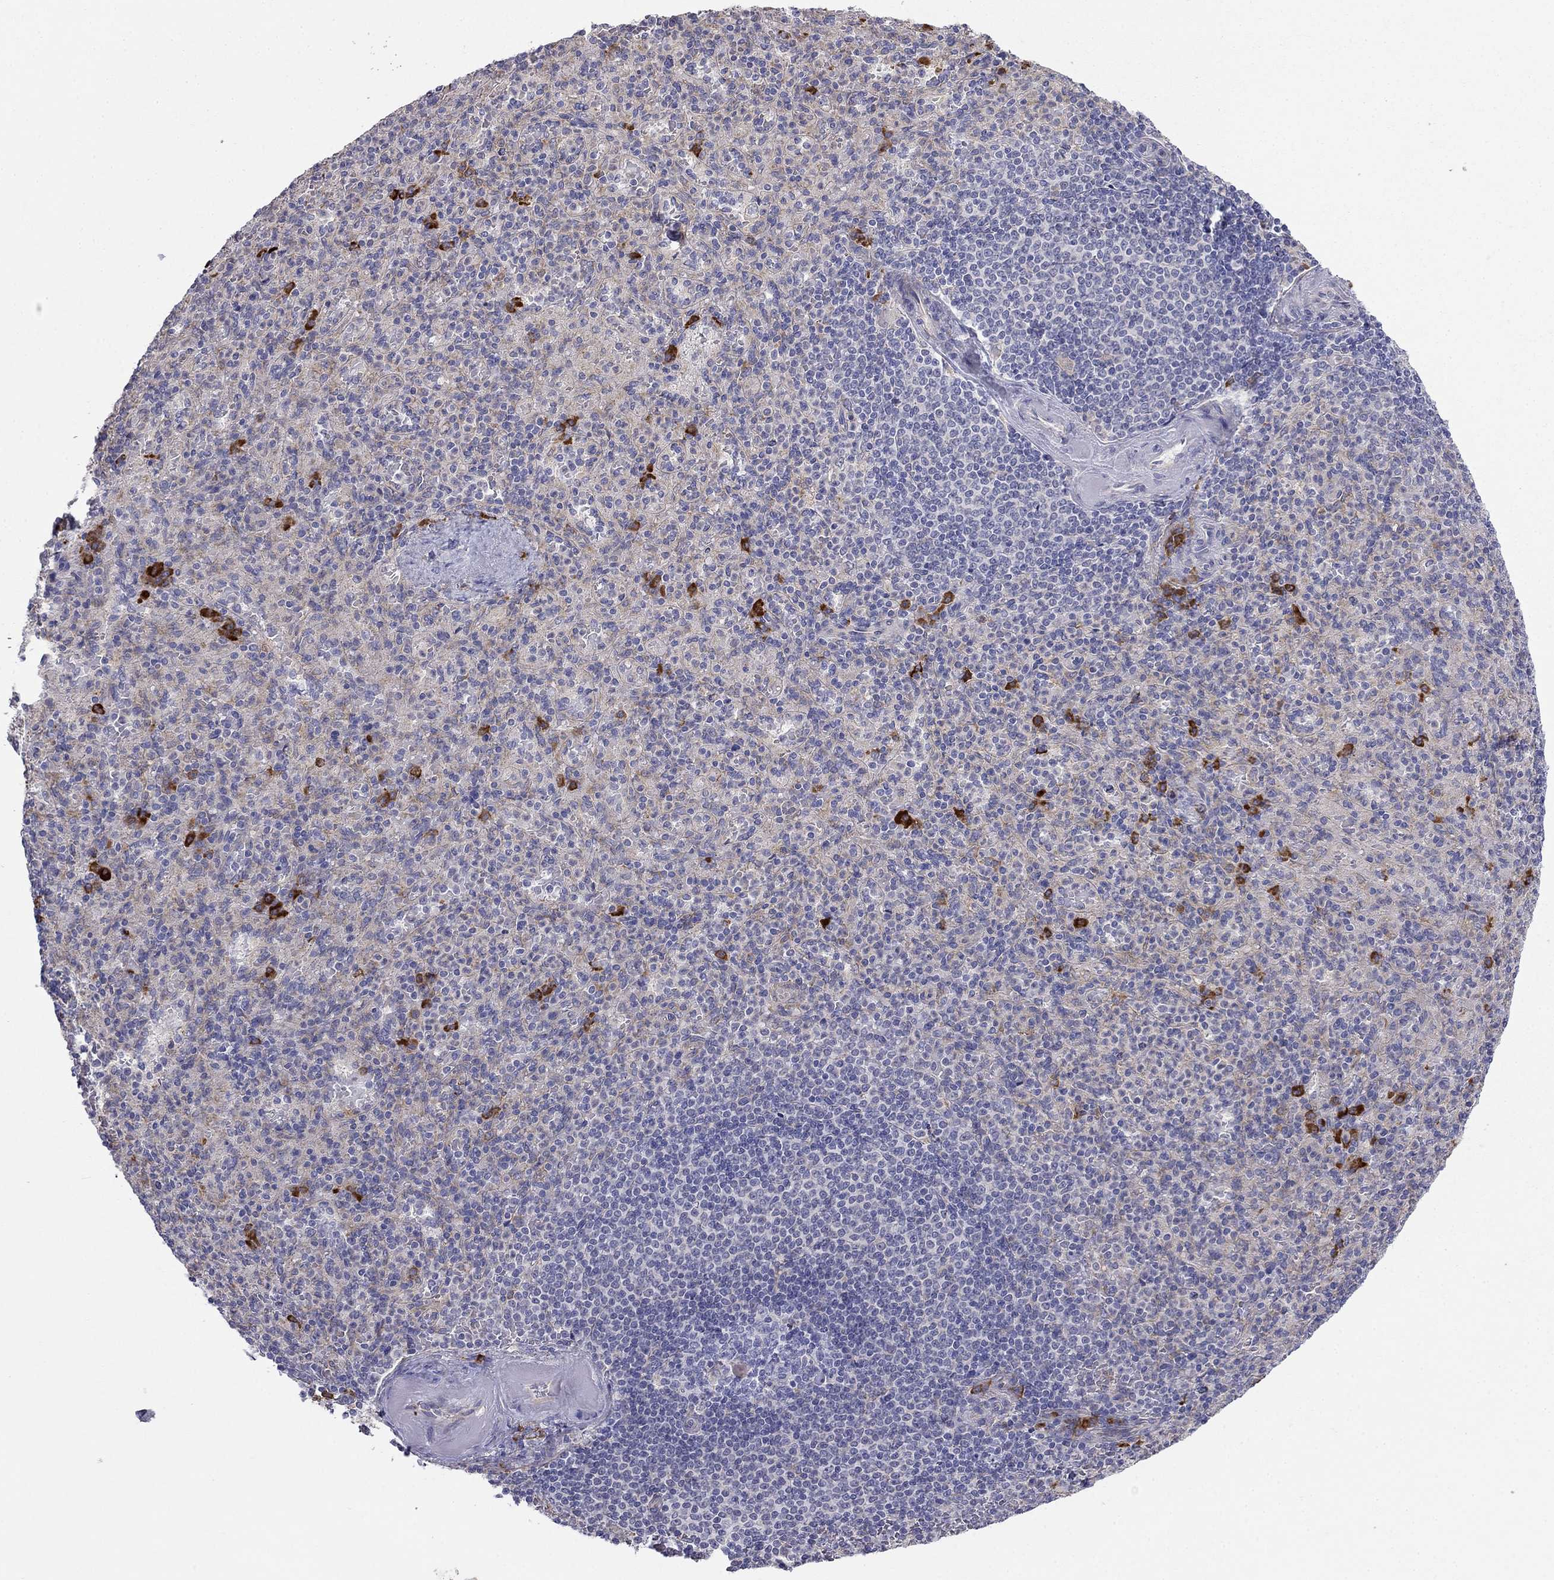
{"staining": {"intensity": "strong", "quantity": "<25%", "location": "cytoplasmic/membranous"}, "tissue": "spleen", "cell_type": "Cells in red pulp", "image_type": "normal", "snomed": [{"axis": "morphology", "description": "Normal tissue, NOS"}, {"axis": "topography", "description": "Spleen"}], "caption": "A photomicrograph of human spleen stained for a protein displays strong cytoplasmic/membranous brown staining in cells in red pulp.", "gene": "LONRF2", "patient": {"sex": "female", "age": 74}}